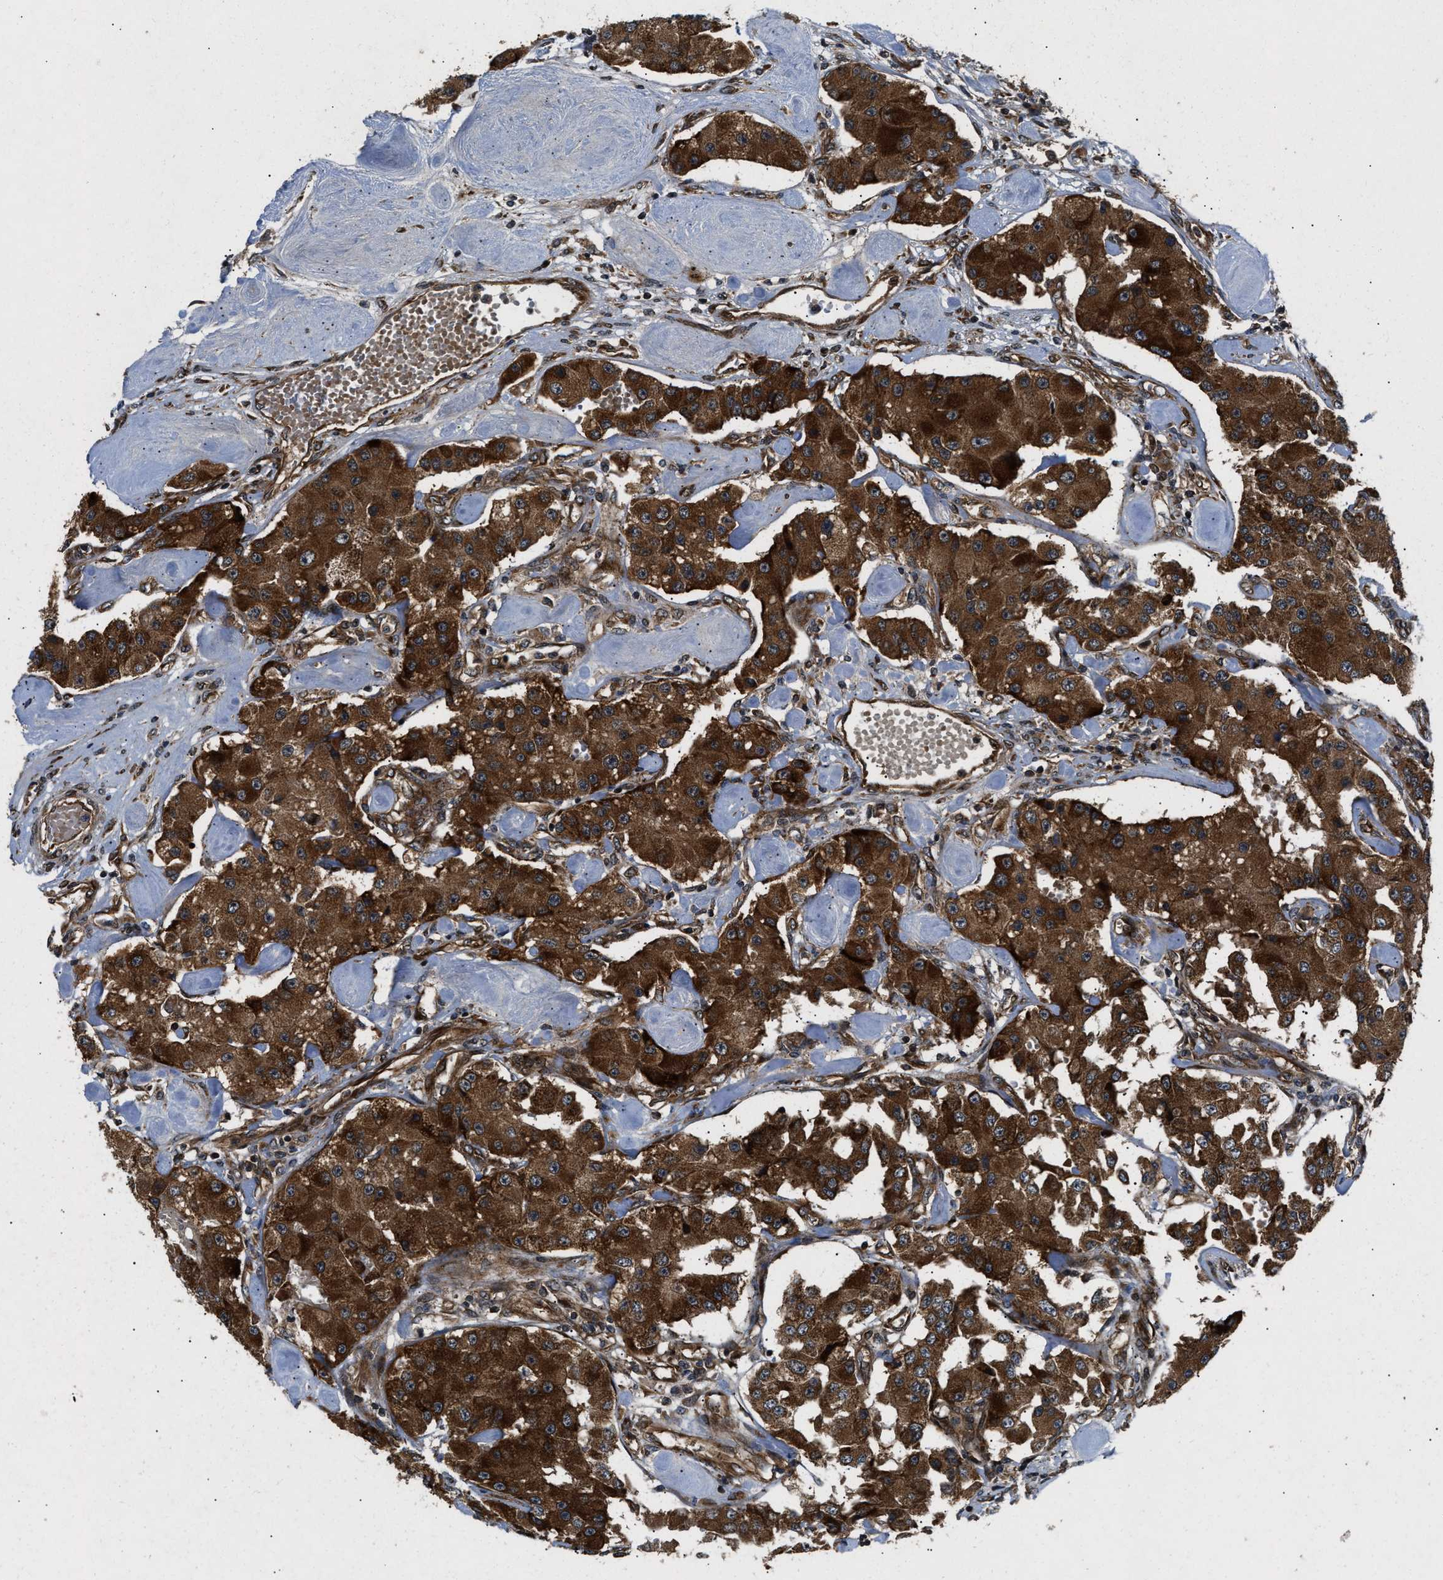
{"staining": {"intensity": "strong", "quantity": ">75%", "location": "cytoplasmic/membranous"}, "tissue": "carcinoid", "cell_type": "Tumor cells", "image_type": "cancer", "snomed": [{"axis": "morphology", "description": "Carcinoid, malignant, NOS"}, {"axis": "topography", "description": "Pancreas"}], "caption": "Protein staining of carcinoid tissue demonstrates strong cytoplasmic/membranous expression in approximately >75% of tumor cells. The staining is performed using DAB brown chromogen to label protein expression. The nuclei are counter-stained blue using hematoxylin.", "gene": "PNPLA8", "patient": {"sex": "male", "age": 41}}